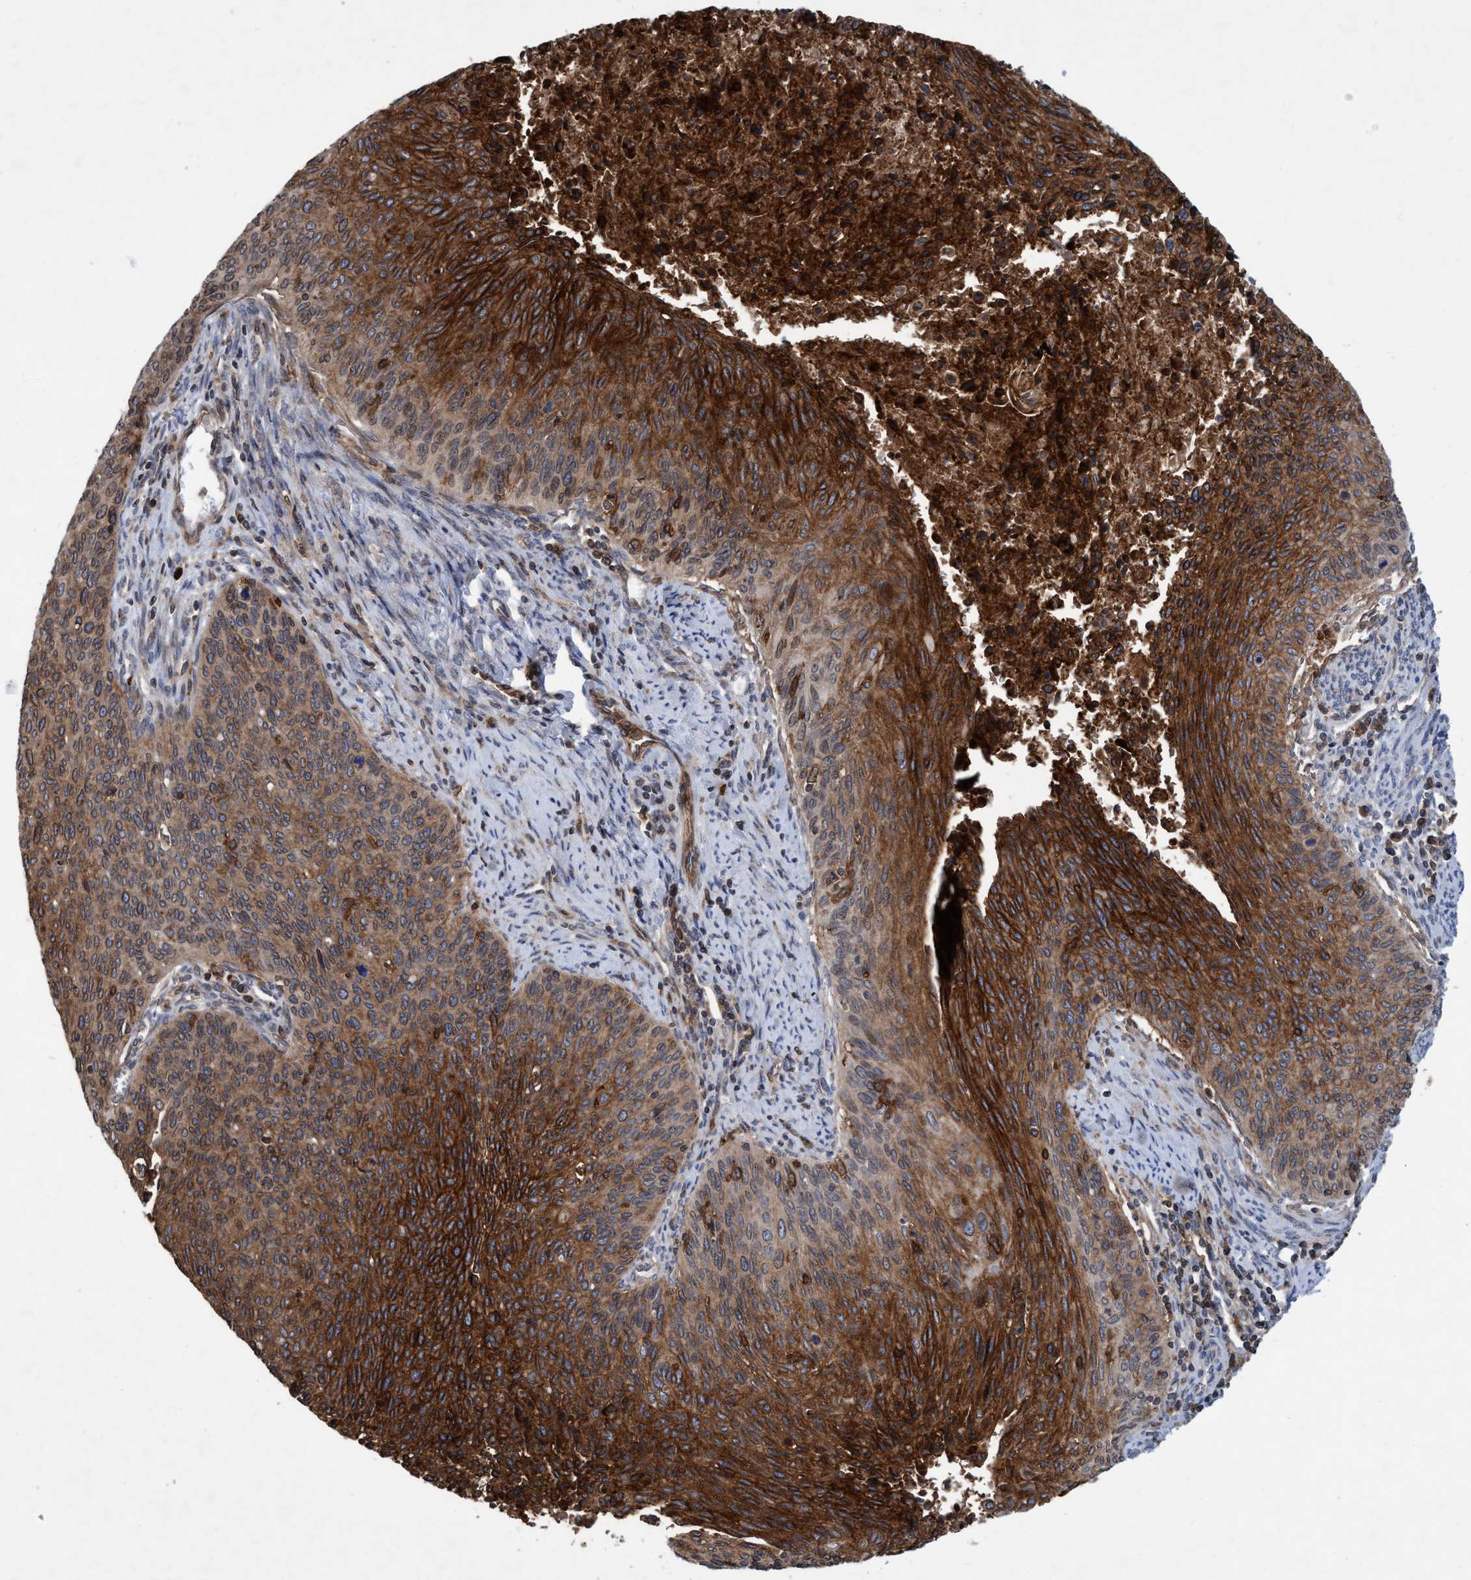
{"staining": {"intensity": "strong", "quantity": ">75%", "location": "cytoplasmic/membranous"}, "tissue": "cervical cancer", "cell_type": "Tumor cells", "image_type": "cancer", "snomed": [{"axis": "morphology", "description": "Squamous cell carcinoma, NOS"}, {"axis": "topography", "description": "Cervix"}], "caption": "Immunohistochemistry (IHC) of human squamous cell carcinoma (cervical) exhibits high levels of strong cytoplasmic/membranous expression in about >75% of tumor cells. Immunohistochemistry stains the protein of interest in brown and the nuclei are stained blue.", "gene": "SLC16A3", "patient": {"sex": "female", "age": 55}}